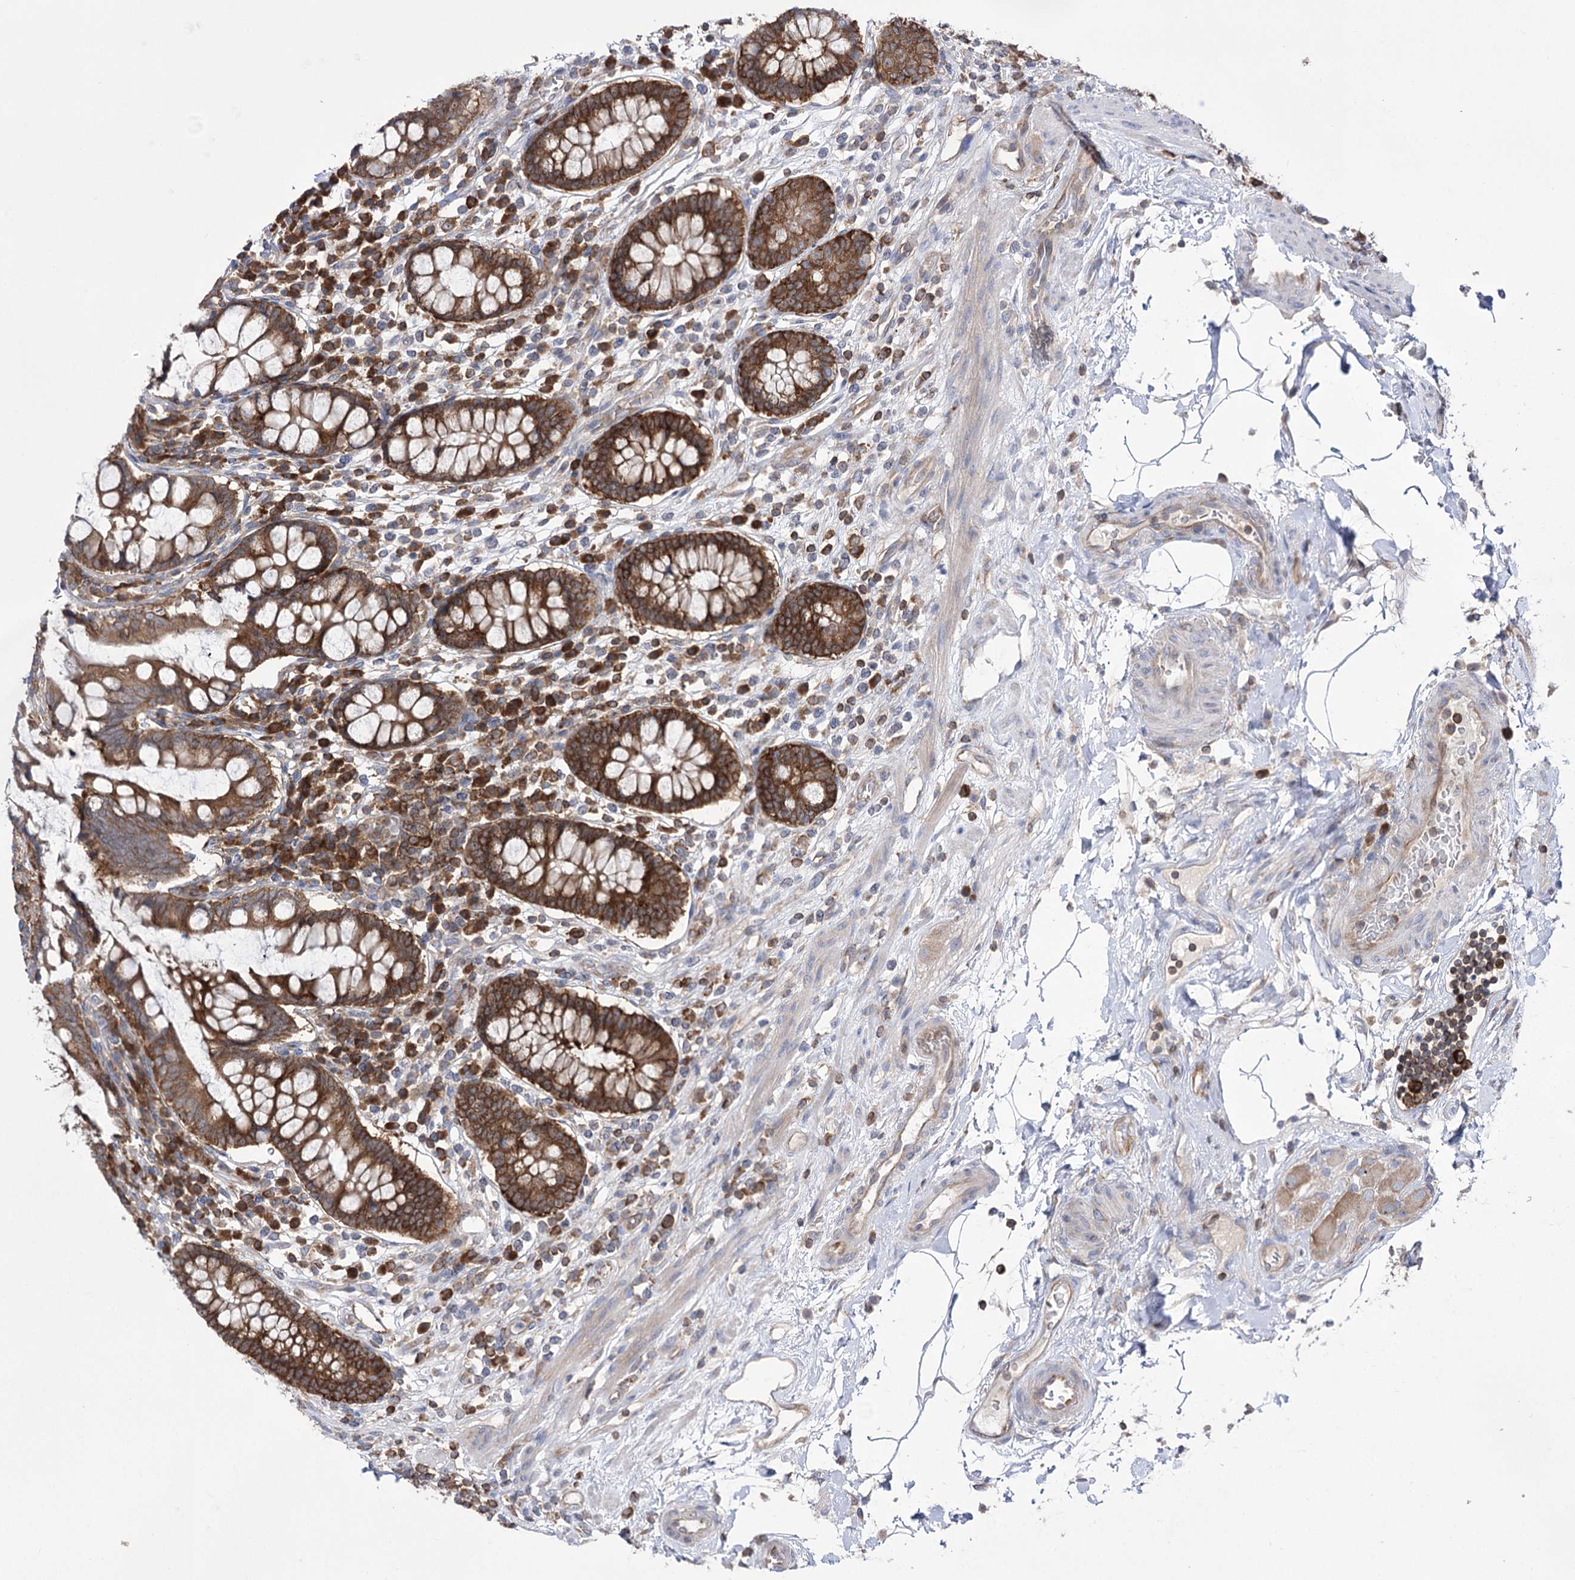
{"staining": {"intensity": "weak", "quantity": ">75%", "location": "cytoplasmic/membranous"}, "tissue": "colon", "cell_type": "Endothelial cells", "image_type": "normal", "snomed": [{"axis": "morphology", "description": "Normal tissue, NOS"}, {"axis": "topography", "description": "Colon"}], "caption": "Benign colon exhibits weak cytoplasmic/membranous expression in approximately >75% of endothelial cells (DAB = brown stain, brightfield microscopy at high magnification)..", "gene": "ZNF622", "patient": {"sex": "female", "age": 79}}